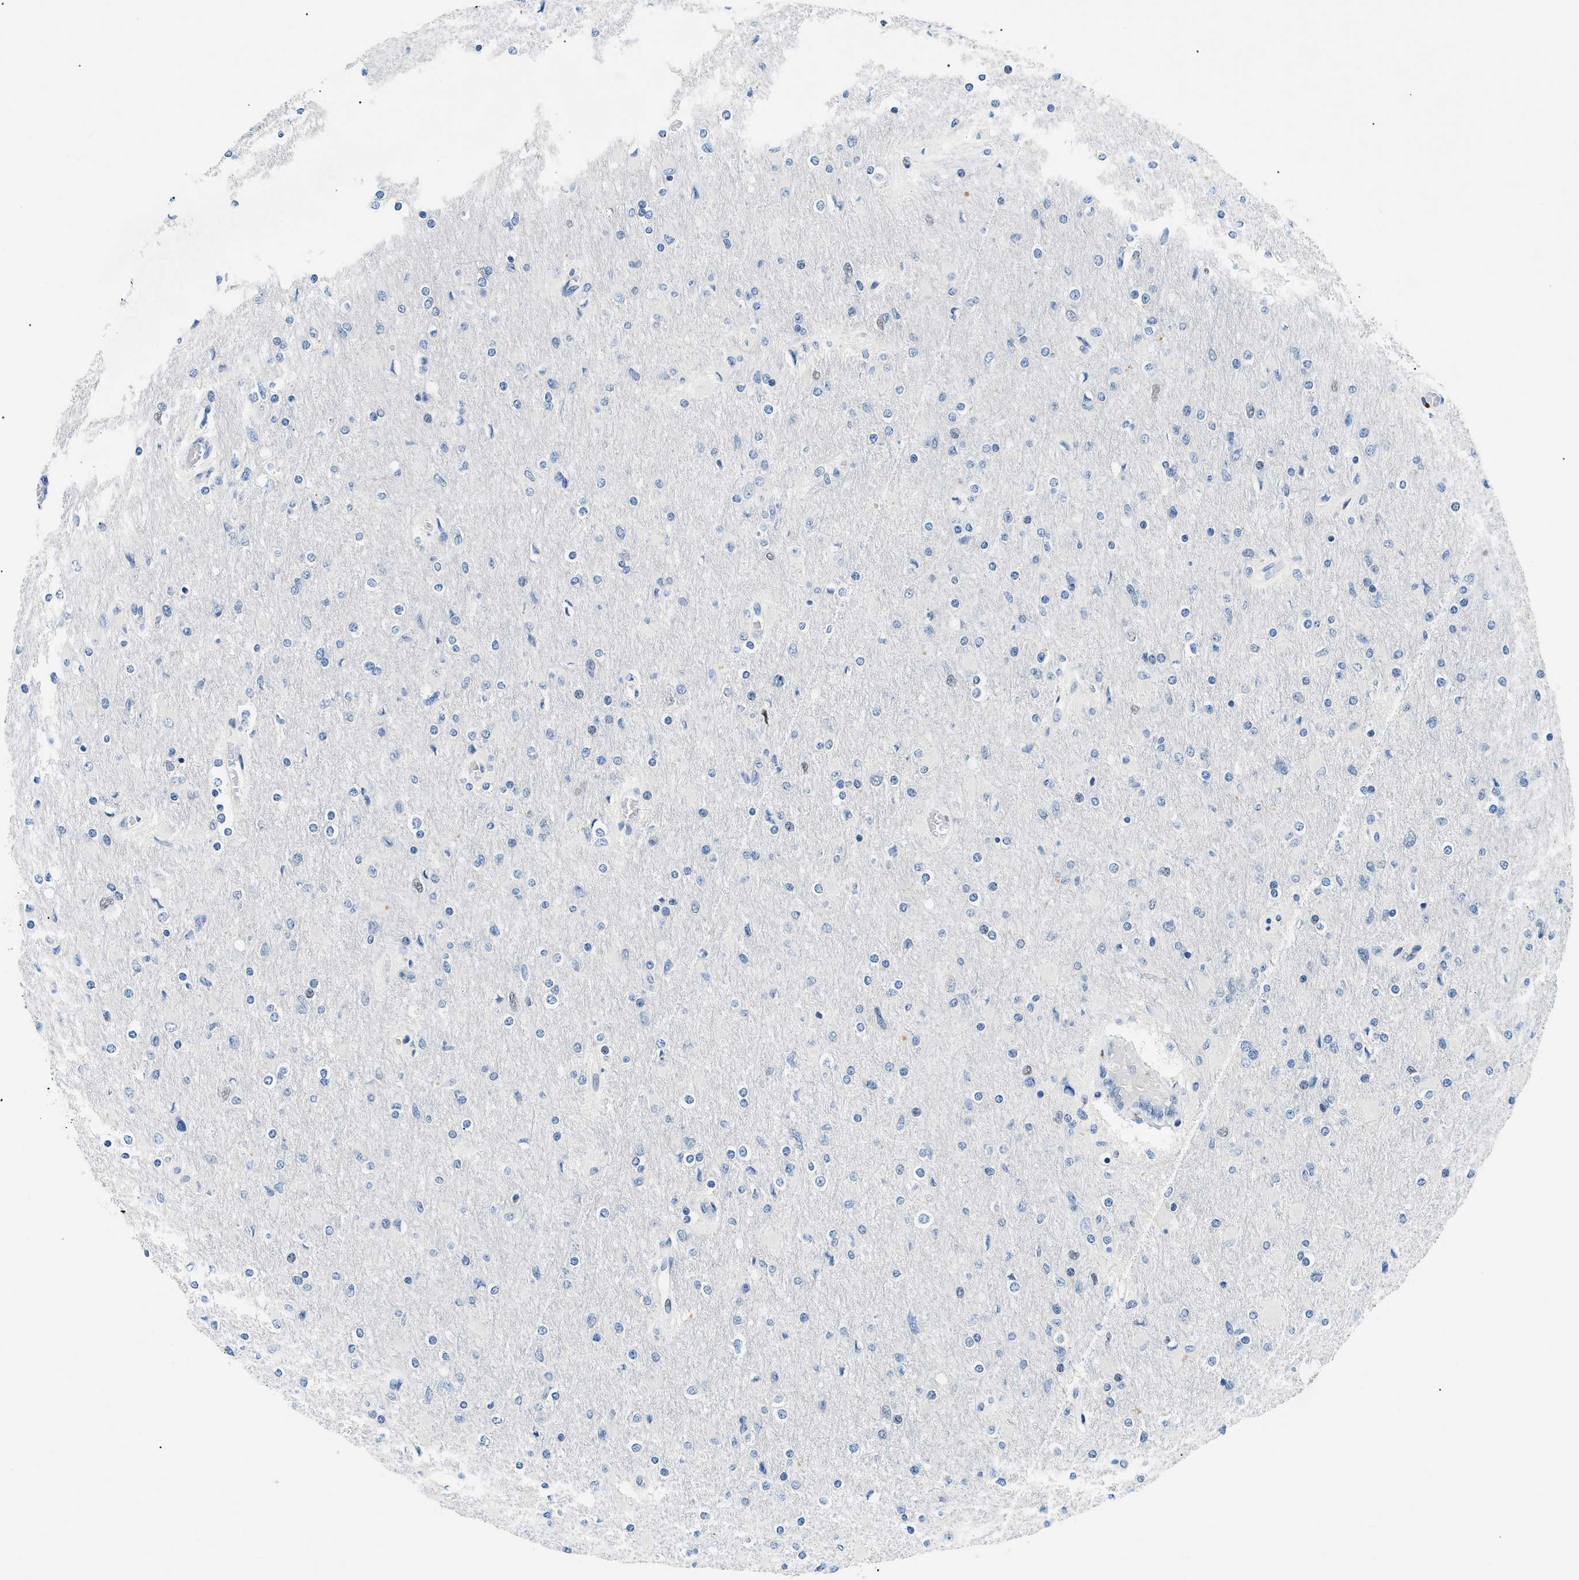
{"staining": {"intensity": "negative", "quantity": "none", "location": "none"}, "tissue": "glioma", "cell_type": "Tumor cells", "image_type": "cancer", "snomed": [{"axis": "morphology", "description": "Glioma, malignant, High grade"}, {"axis": "topography", "description": "Cerebral cortex"}], "caption": "Tumor cells are negative for brown protein staining in high-grade glioma (malignant). Nuclei are stained in blue.", "gene": "SMARCC1", "patient": {"sex": "female", "age": 36}}